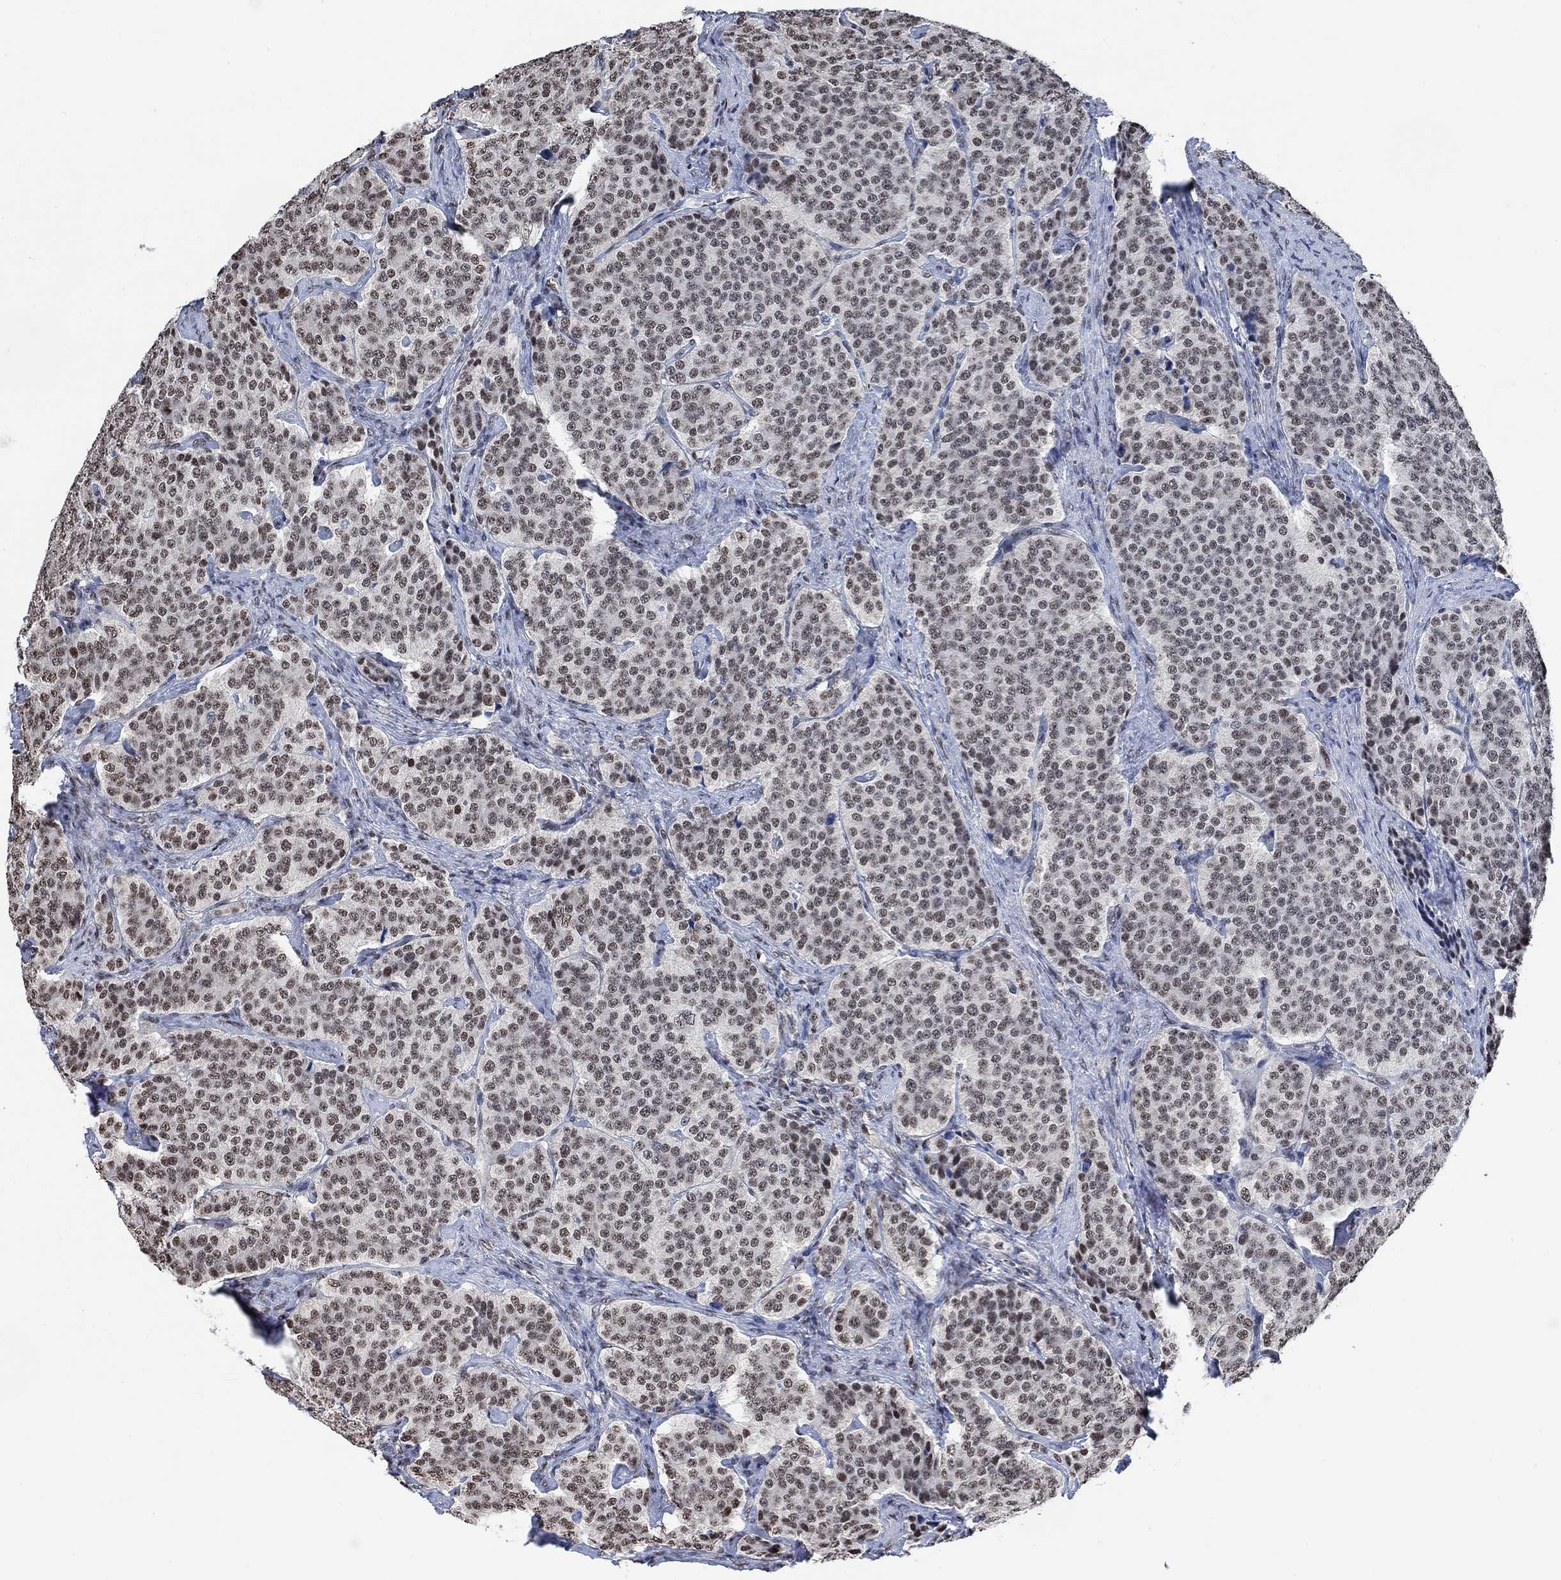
{"staining": {"intensity": "weak", "quantity": ">75%", "location": "nuclear"}, "tissue": "carcinoid", "cell_type": "Tumor cells", "image_type": "cancer", "snomed": [{"axis": "morphology", "description": "Carcinoid, malignant, NOS"}, {"axis": "topography", "description": "Small intestine"}], "caption": "Immunohistochemical staining of human carcinoid shows low levels of weak nuclear positivity in approximately >75% of tumor cells. (DAB (3,3'-diaminobenzidine) IHC with brightfield microscopy, high magnification).", "gene": "USP39", "patient": {"sex": "female", "age": 58}}